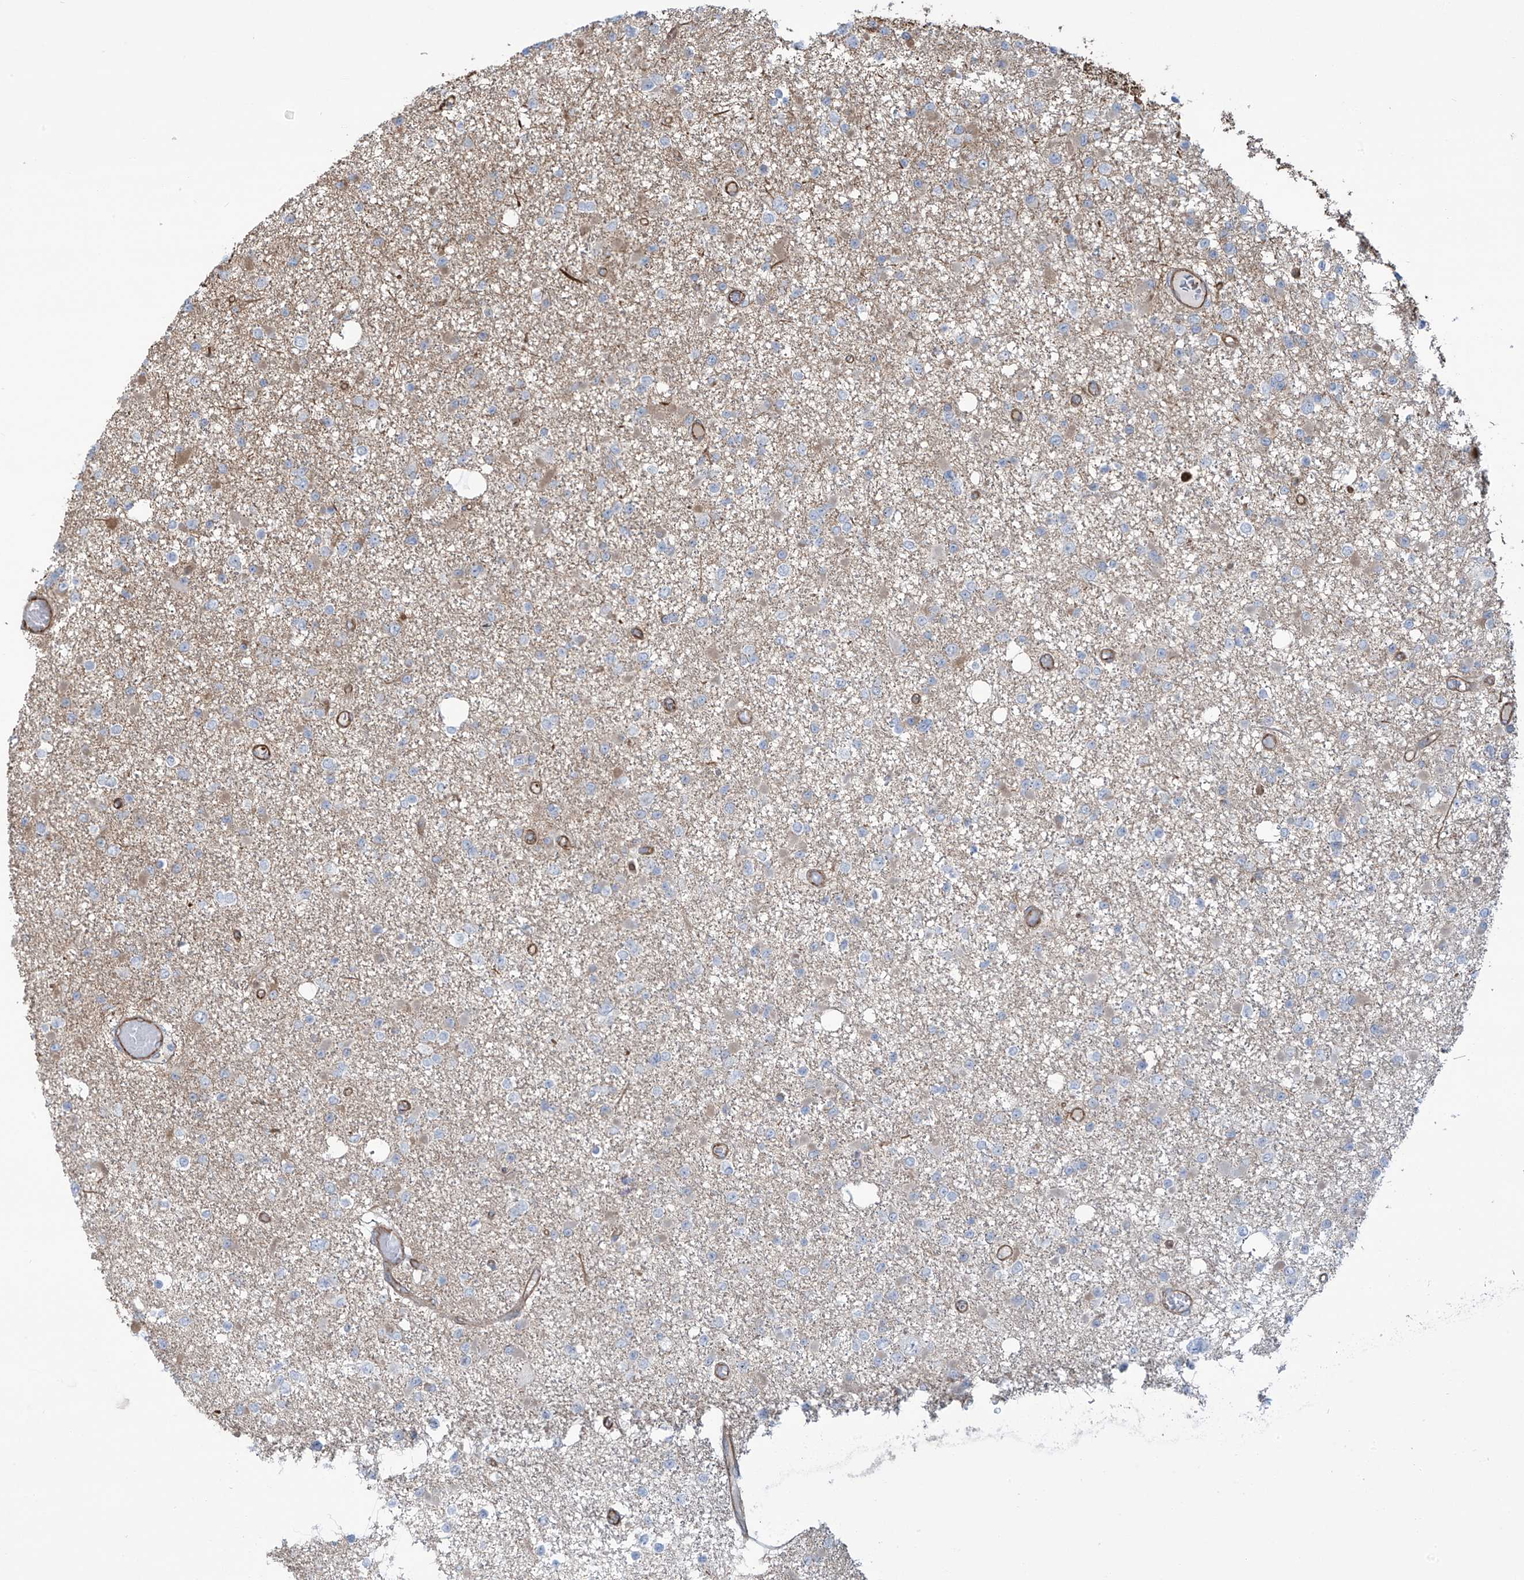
{"staining": {"intensity": "negative", "quantity": "none", "location": "none"}, "tissue": "glioma", "cell_type": "Tumor cells", "image_type": "cancer", "snomed": [{"axis": "morphology", "description": "Glioma, malignant, Low grade"}, {"axis": "topography", "description": "Brain"}], "caption": "Tumor cells show no significant staining in glioma.", "gene": "SLC9A2", "patient": {"sex": "female", "age": 22}}